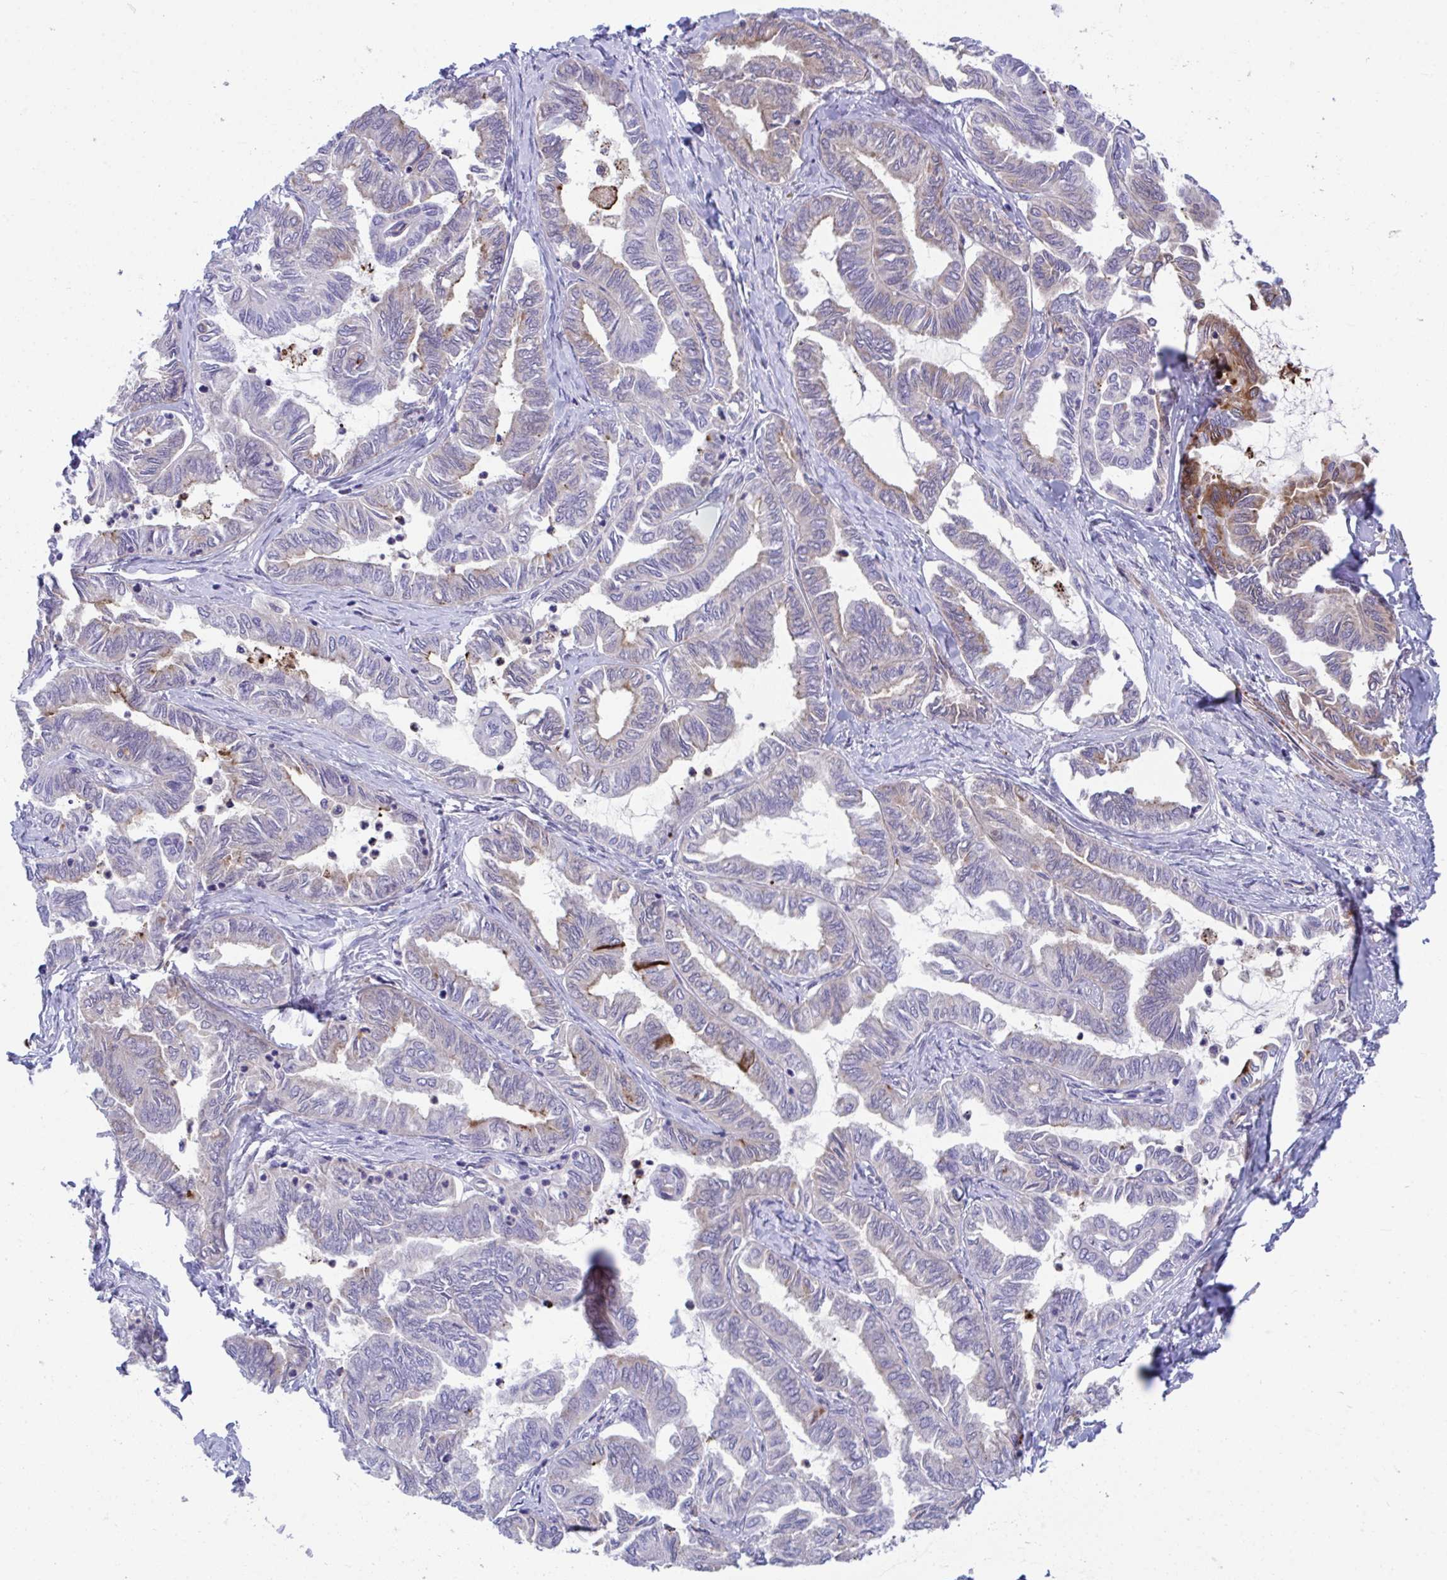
{"staining": {"intensity": "moderate", "quantity": "<25%", "location": "cytoplasmic/membranous"}, "tissue": "ovarian cancer", "cell_type": "Tumor cells", "image_type": "cancer", "snomed": [{"axis": "morphology", "description": "Carcinoma, endometroid"}, {"axis": "topography", "description": "Ovary"}], "caption": "Tumor cells show moderate cytoplasmic/membranous staining in about <25% of cells in ovarian cancer.", "gene": "CENPQ", "patient": {"sex": "female", "age": 70}}